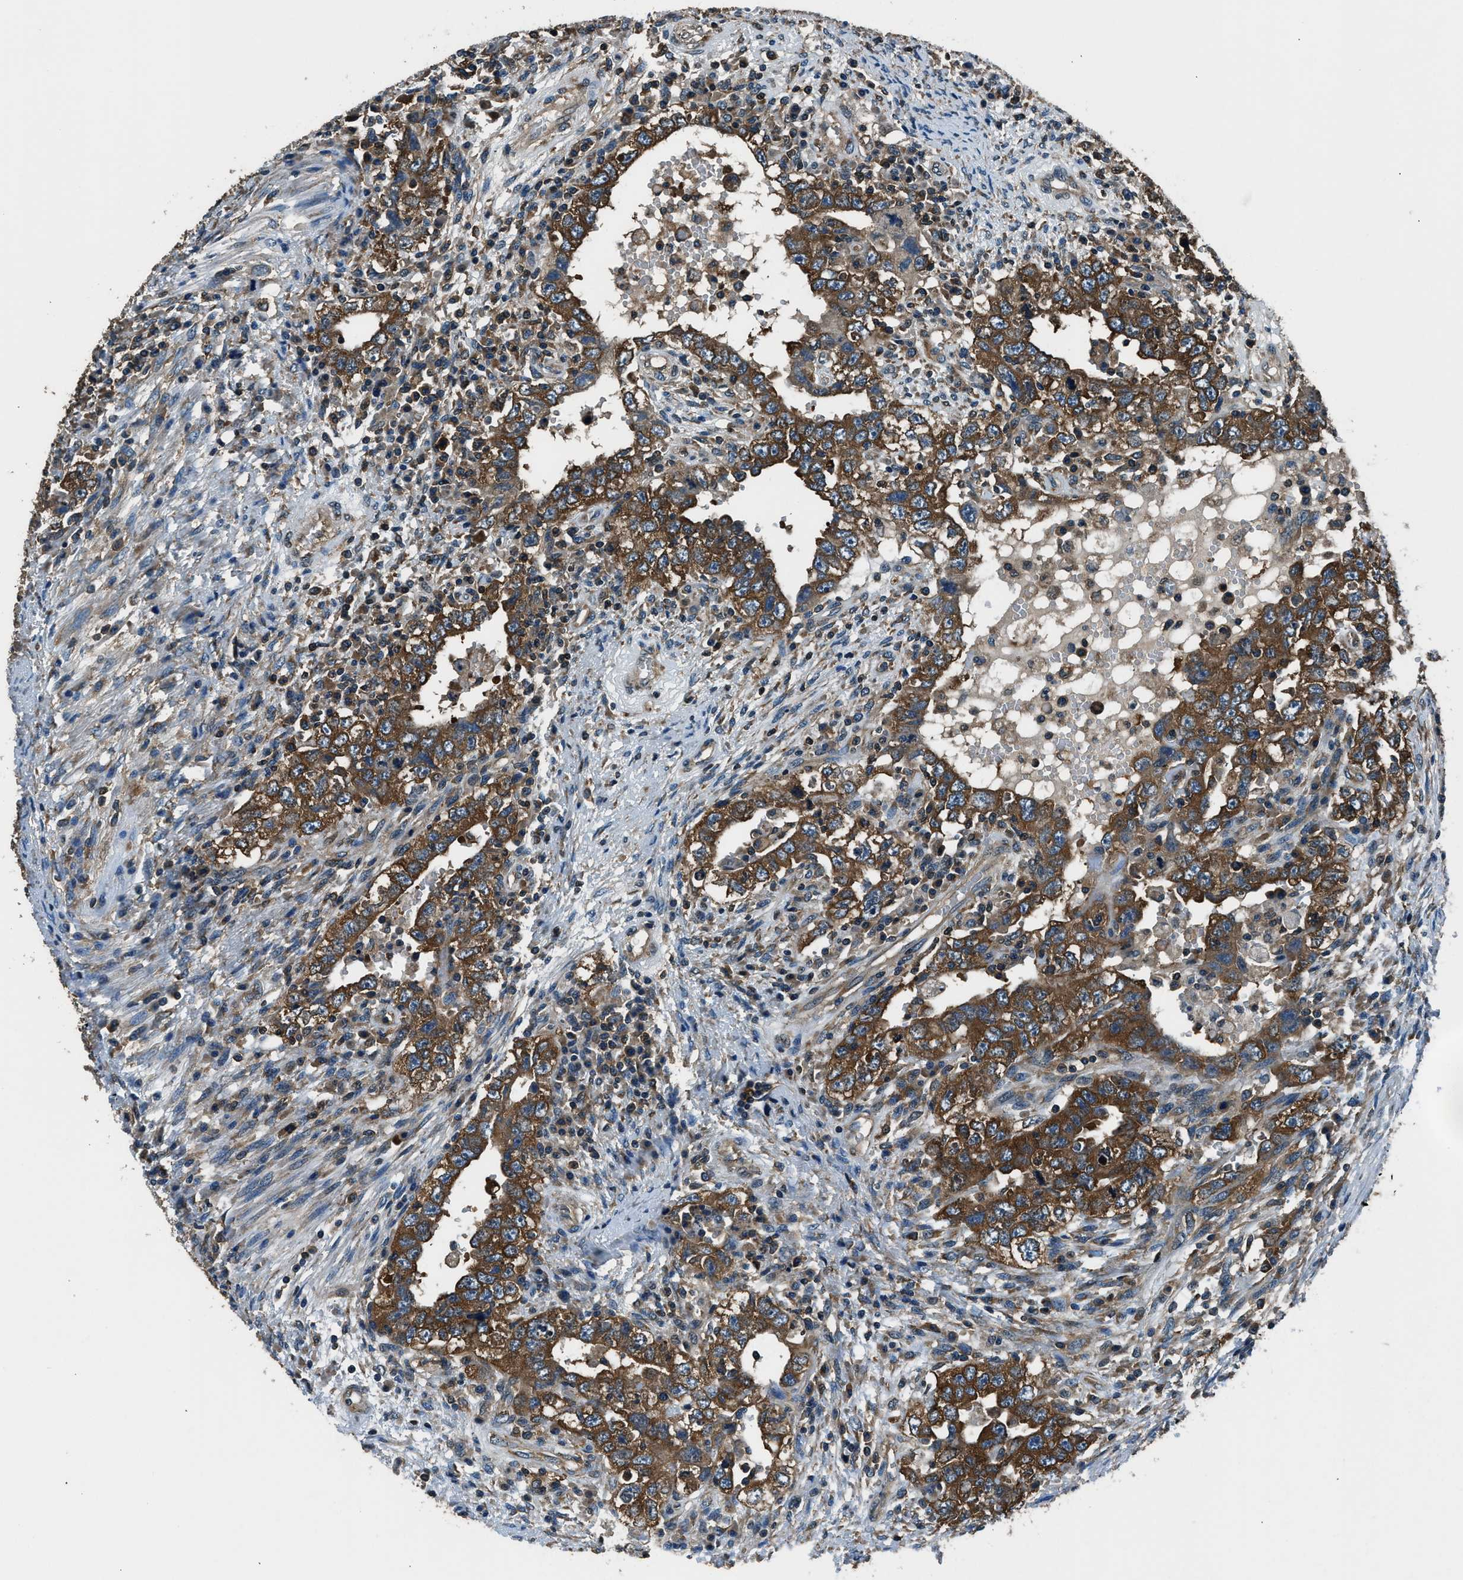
{"staining": {"intensity": "strong", "quantity": ">75%", "location": "cytoplasmic/membranous"}, "tissue": "testis cancer", "cell_type": "Tumor cells", "image_type": "cancer", "snomed": [{"axis": "morphology", "description": "Carcinoma, Embryonal, NOS"}, {"axis": "topography", "description": "Testis"}], "caption": "Immunohistochemical staining of human testis cancer (embryonal carcinoma) demonstrates strong cytoplasmic/membranous protein positivity in about >75% of tumor cells.", "gene": "ARFGAP2", "patient": {"sex": "male", "age": 26}}